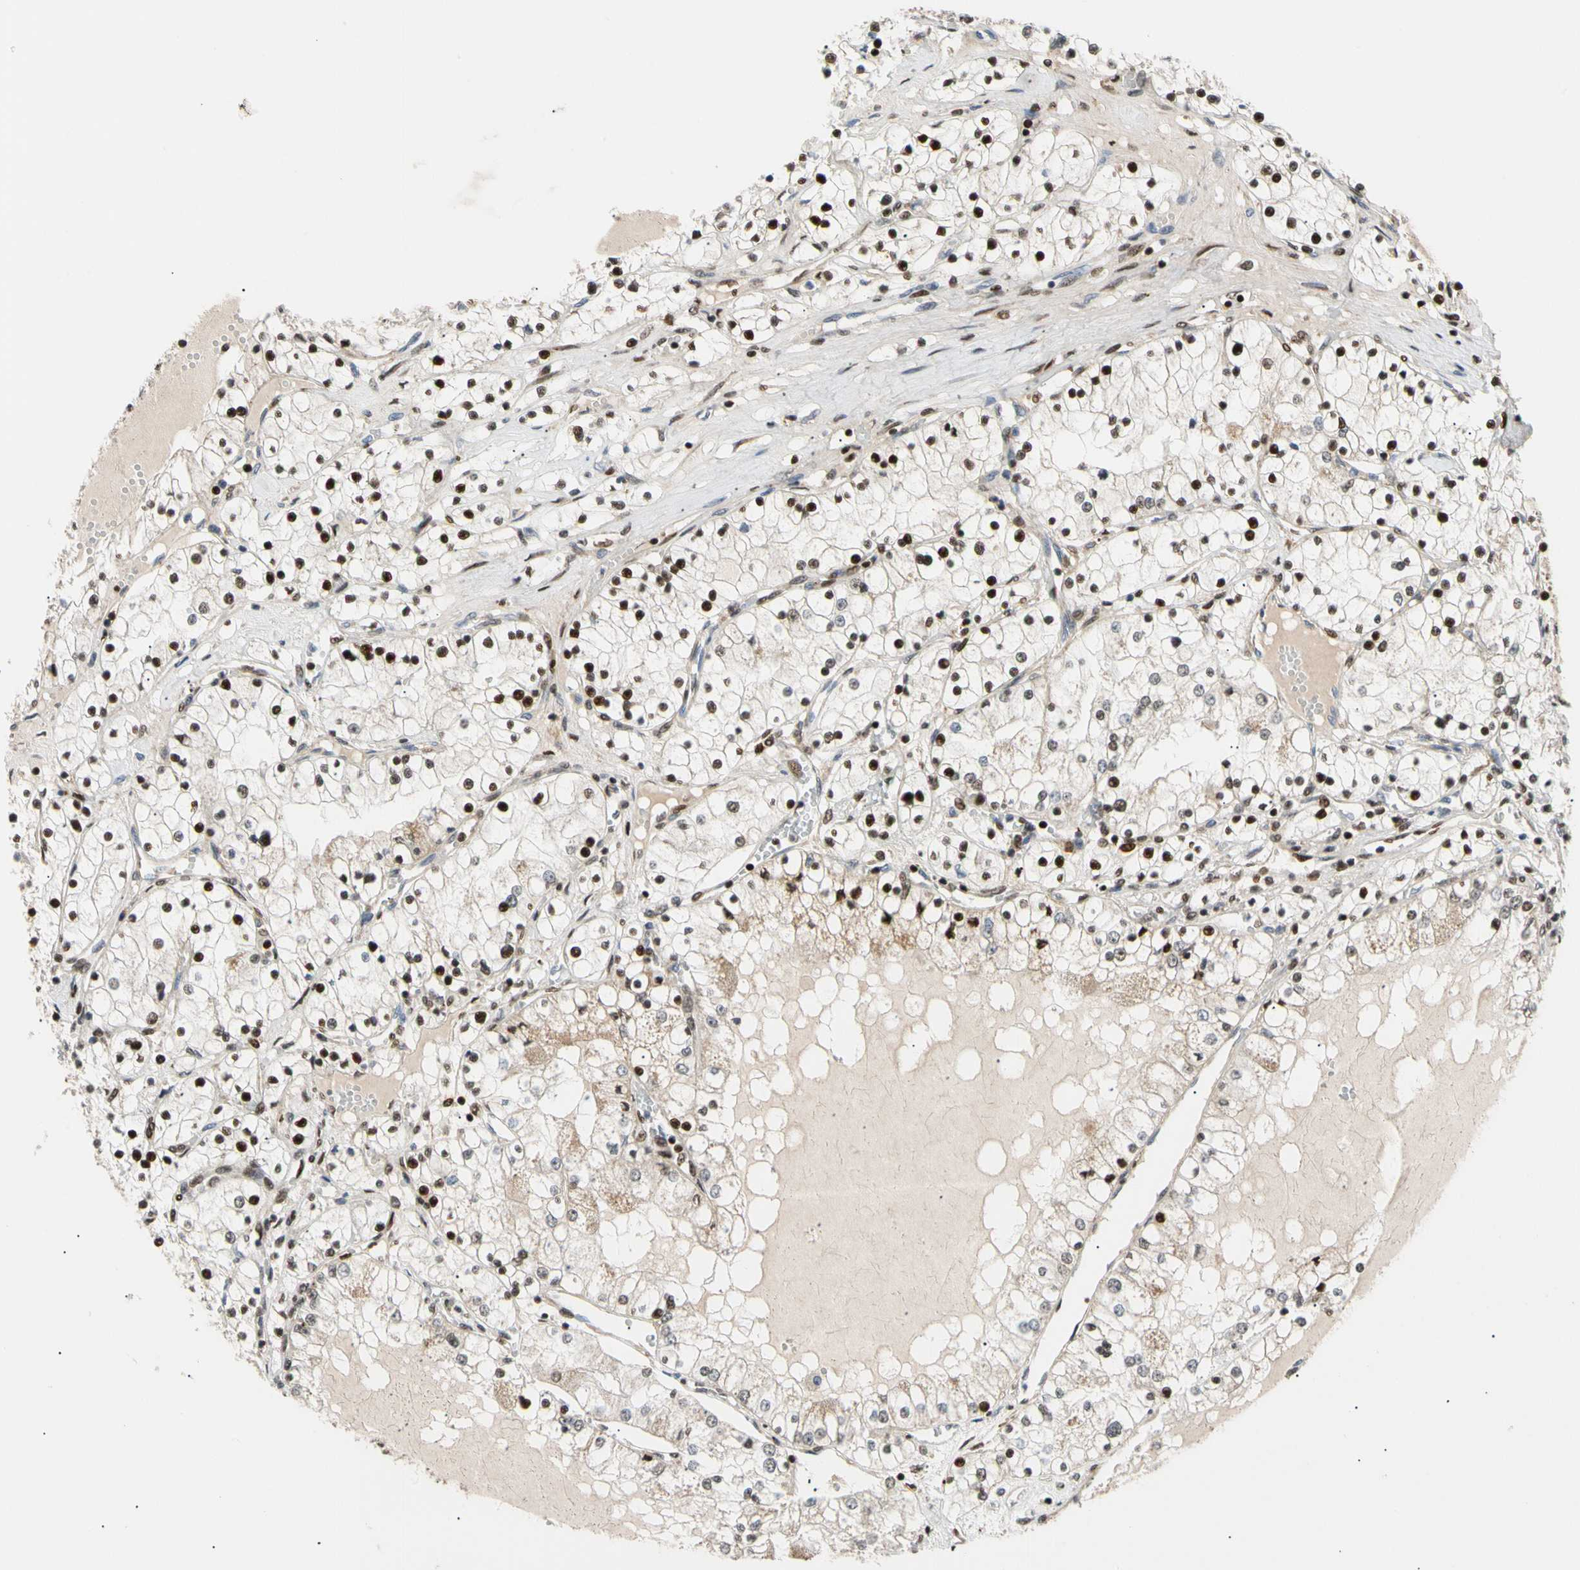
{"staining": {"intensity": "strong", "quantity": "25%-75%", "location": "nuclear"}, "tissue": "renal cancer", "cell_type": "Tumor cells", "image_type": "cancer", "snomed": [{"axis": "morphology", "description": "Adenocarcinoma, NOS"}, {"axis": "topography", "description": "Kidney"}], "caption": "Immunohistochemical staining of human adenocarcinoma (renal) displays strong nuclear protein positivity in about 25%-75% of tumor cells.", "gene": "E2F1", "patient": {"sex": "male", "age": 68}}